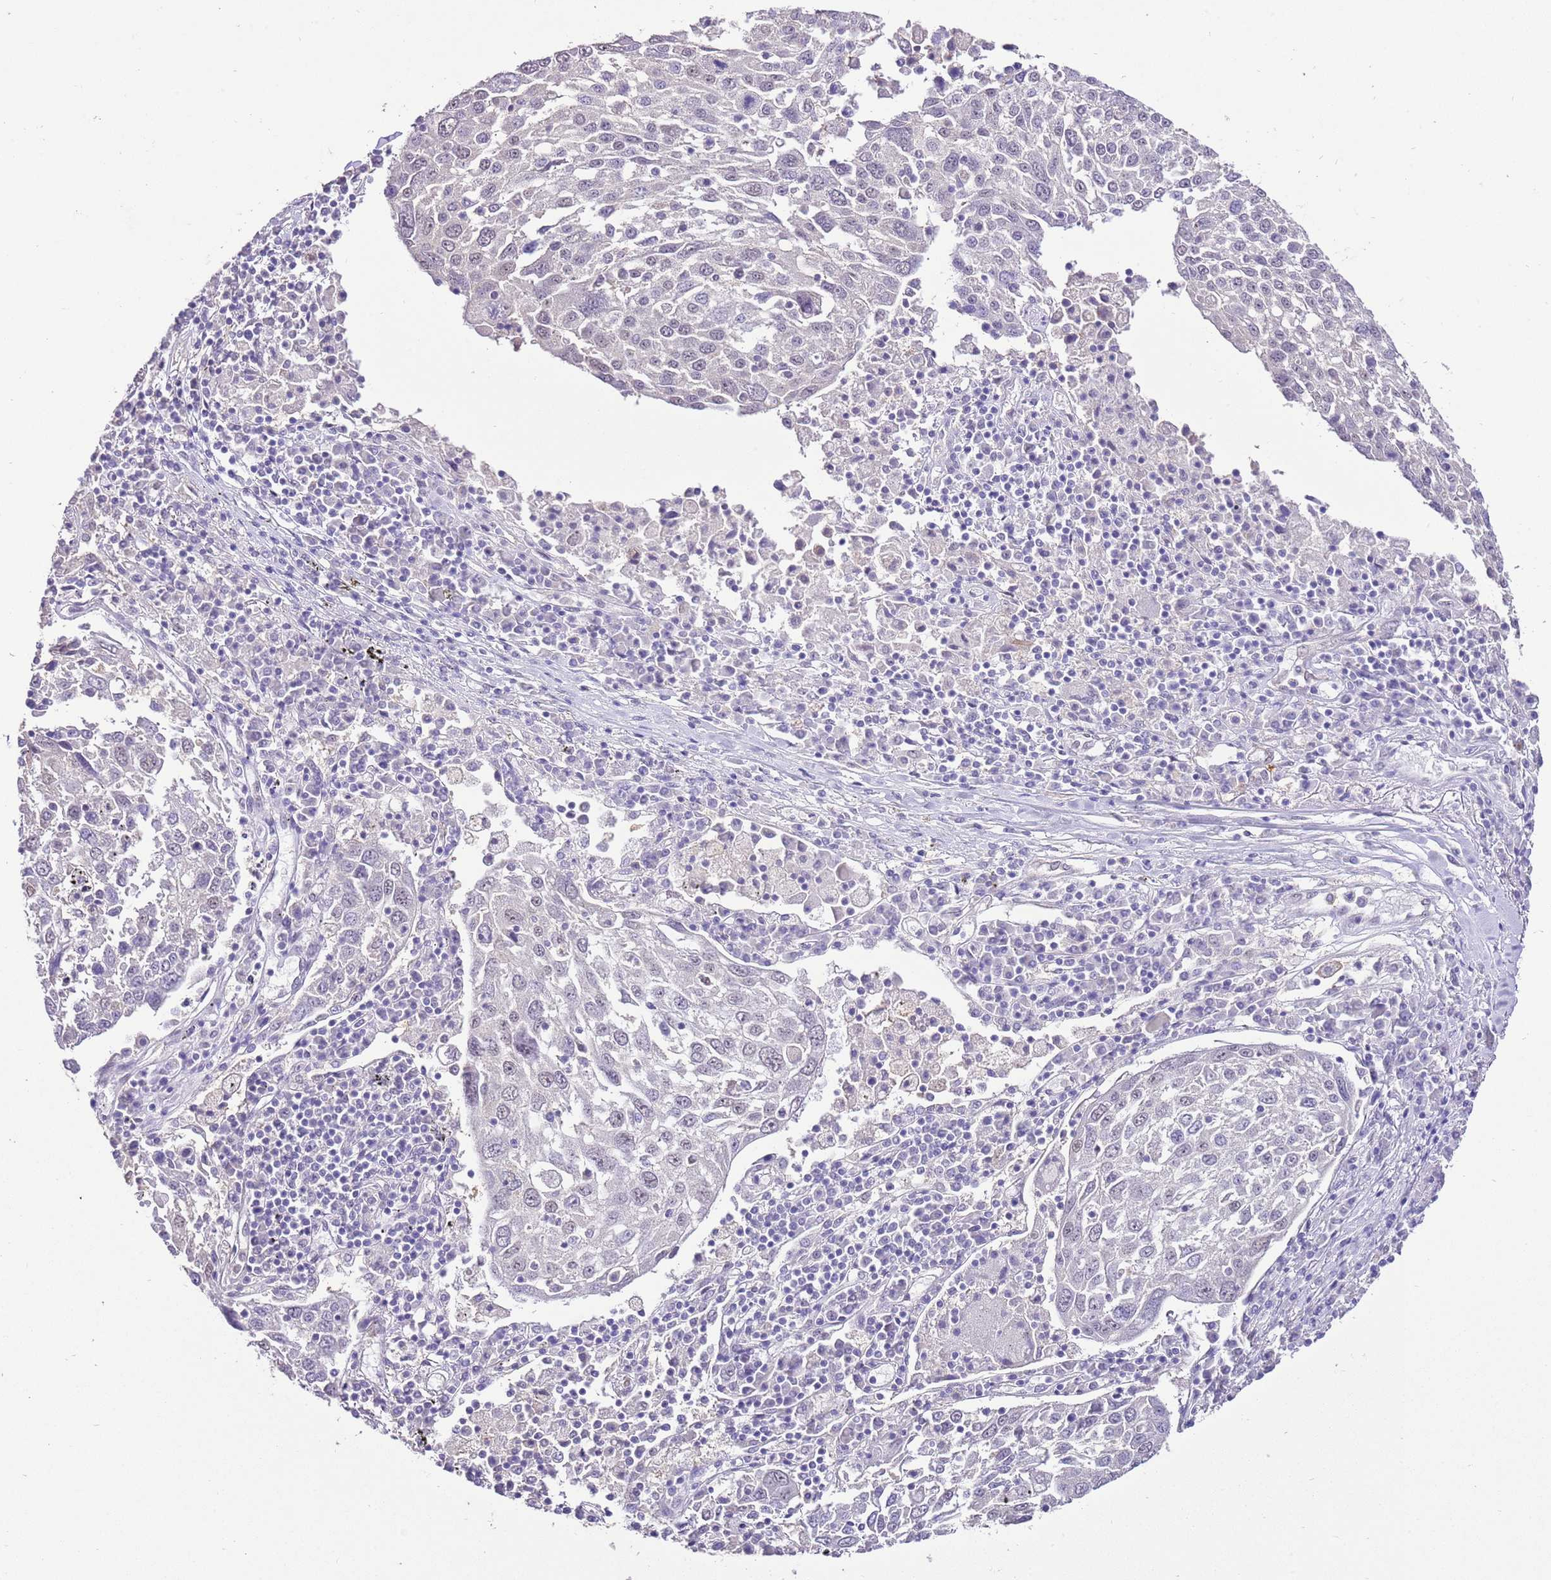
{"staining": {"intensity": "weak", "quantity": "25%-75%", "location": "nuclear"}, "tissue": "lung cancer", "cell_type": "Tumor cells", "image_type": "cancer", "snomed": [{"axis": "morphology", "description": "Squamous cell carcinoma, NOS"}, {"axis": "topography", "description": "Lung"}], "caption": "Immunohistochemistry (IHC) of squamous cell carcinoma (lung) demonstrates low levels of weak nuclear positivity in approximately 25%-75% of tumor cells. (DAB (3,3'-diaminobenzidine) IHC with brightfield microscopy, high magnification).", "gene": "IZUMO4", "patient": {"sex": "male", "age": 65}}